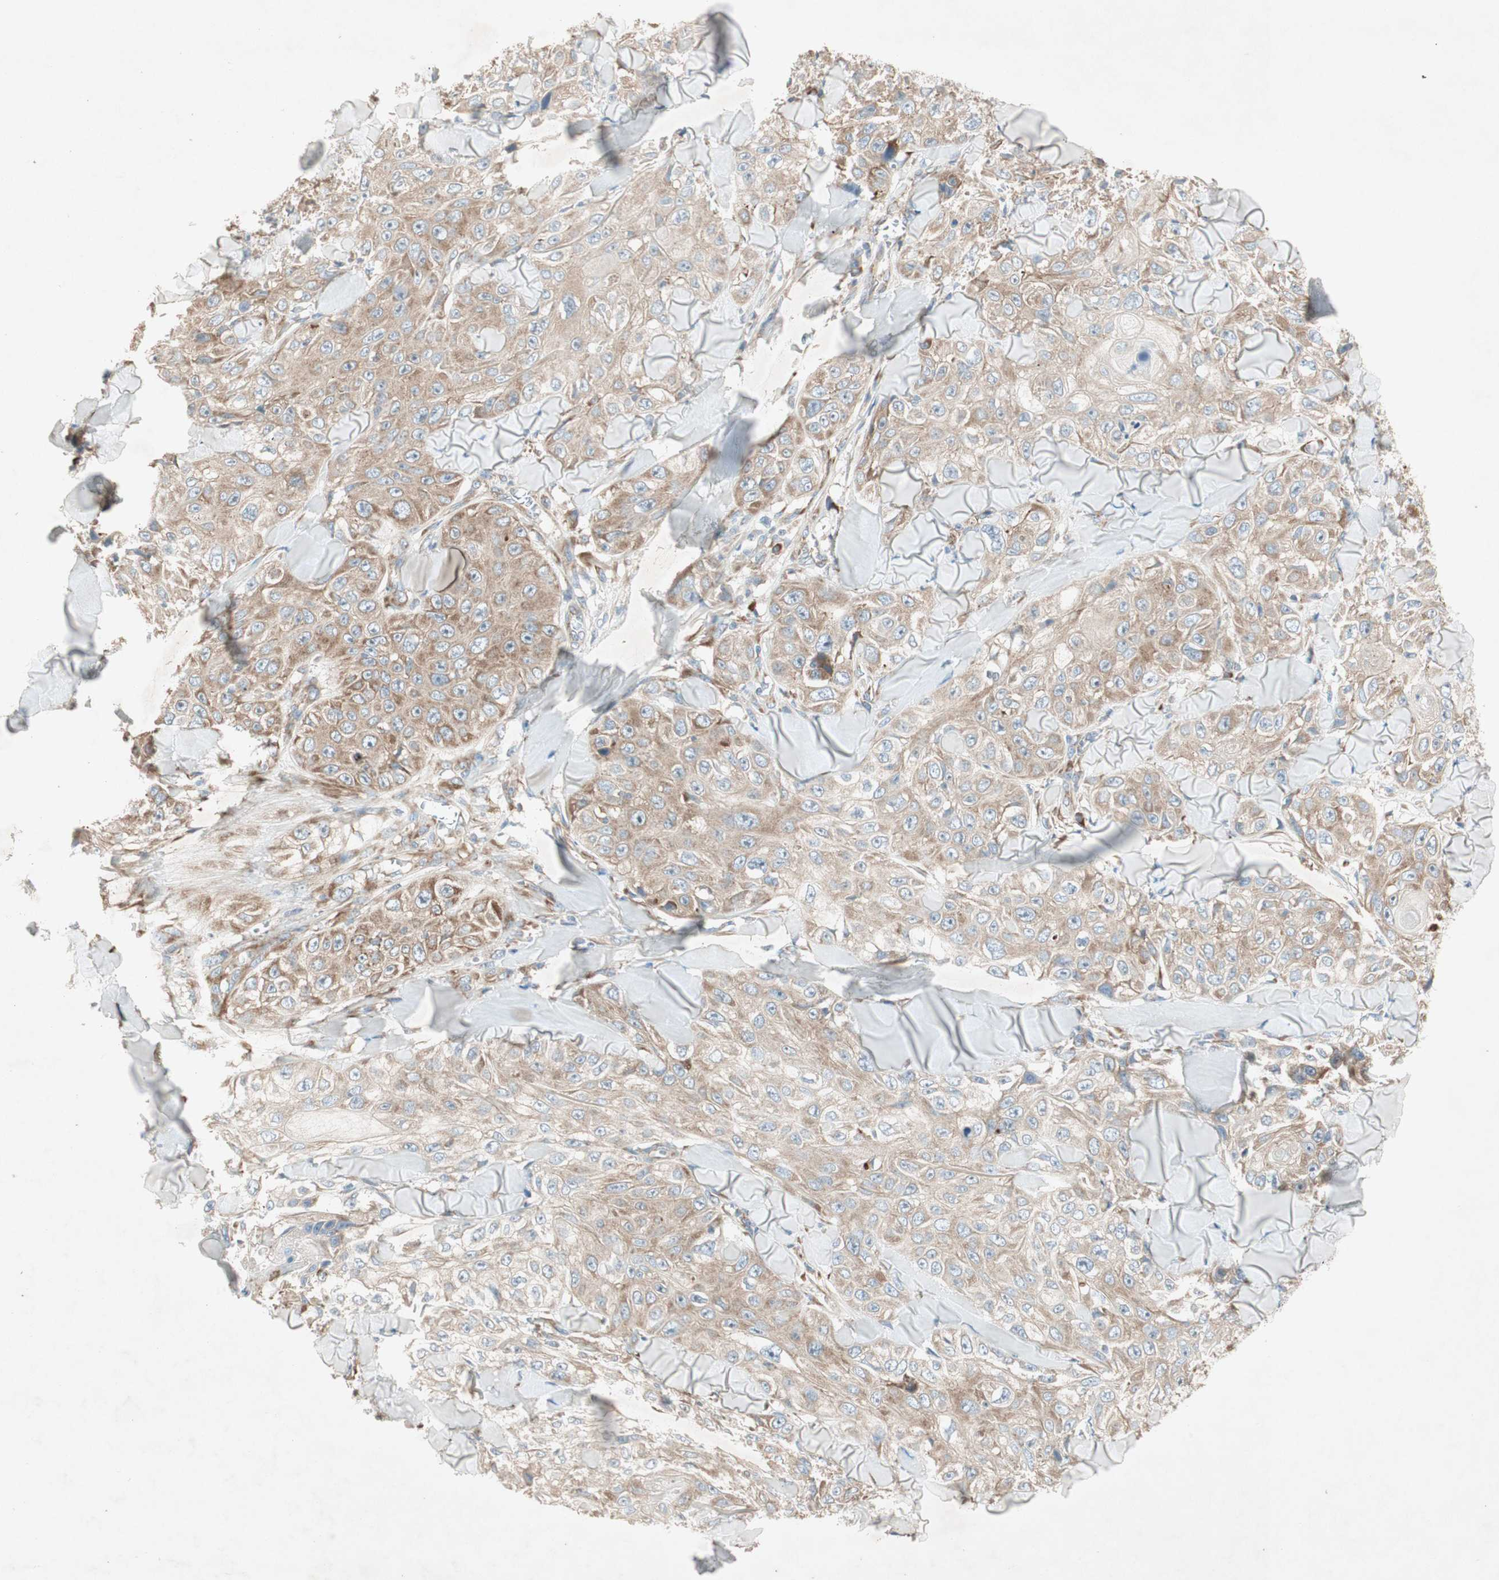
{"staining": {"intensity": "moderate", "quantity": ">75%", "location": "cytoplasmic/membranous"}, "tissue": "skin cancer", "cell_type": "Tumor cells", "image_type": "cancer", "snomed": [{"axis": "morphology", "description": "Squamous cell carcinoma, NOS"}, {"axis": "topography", "description": "Skin"}], "caption": "Brown immunohistochemical staining in human skin cancer (squamous cell carcinoma) reveals moderate cytoplasmic/membranous expression in approximately >75% of tumor cells.", "gene": "RPL23", "patient": {"sex": "male", "age": 86}}